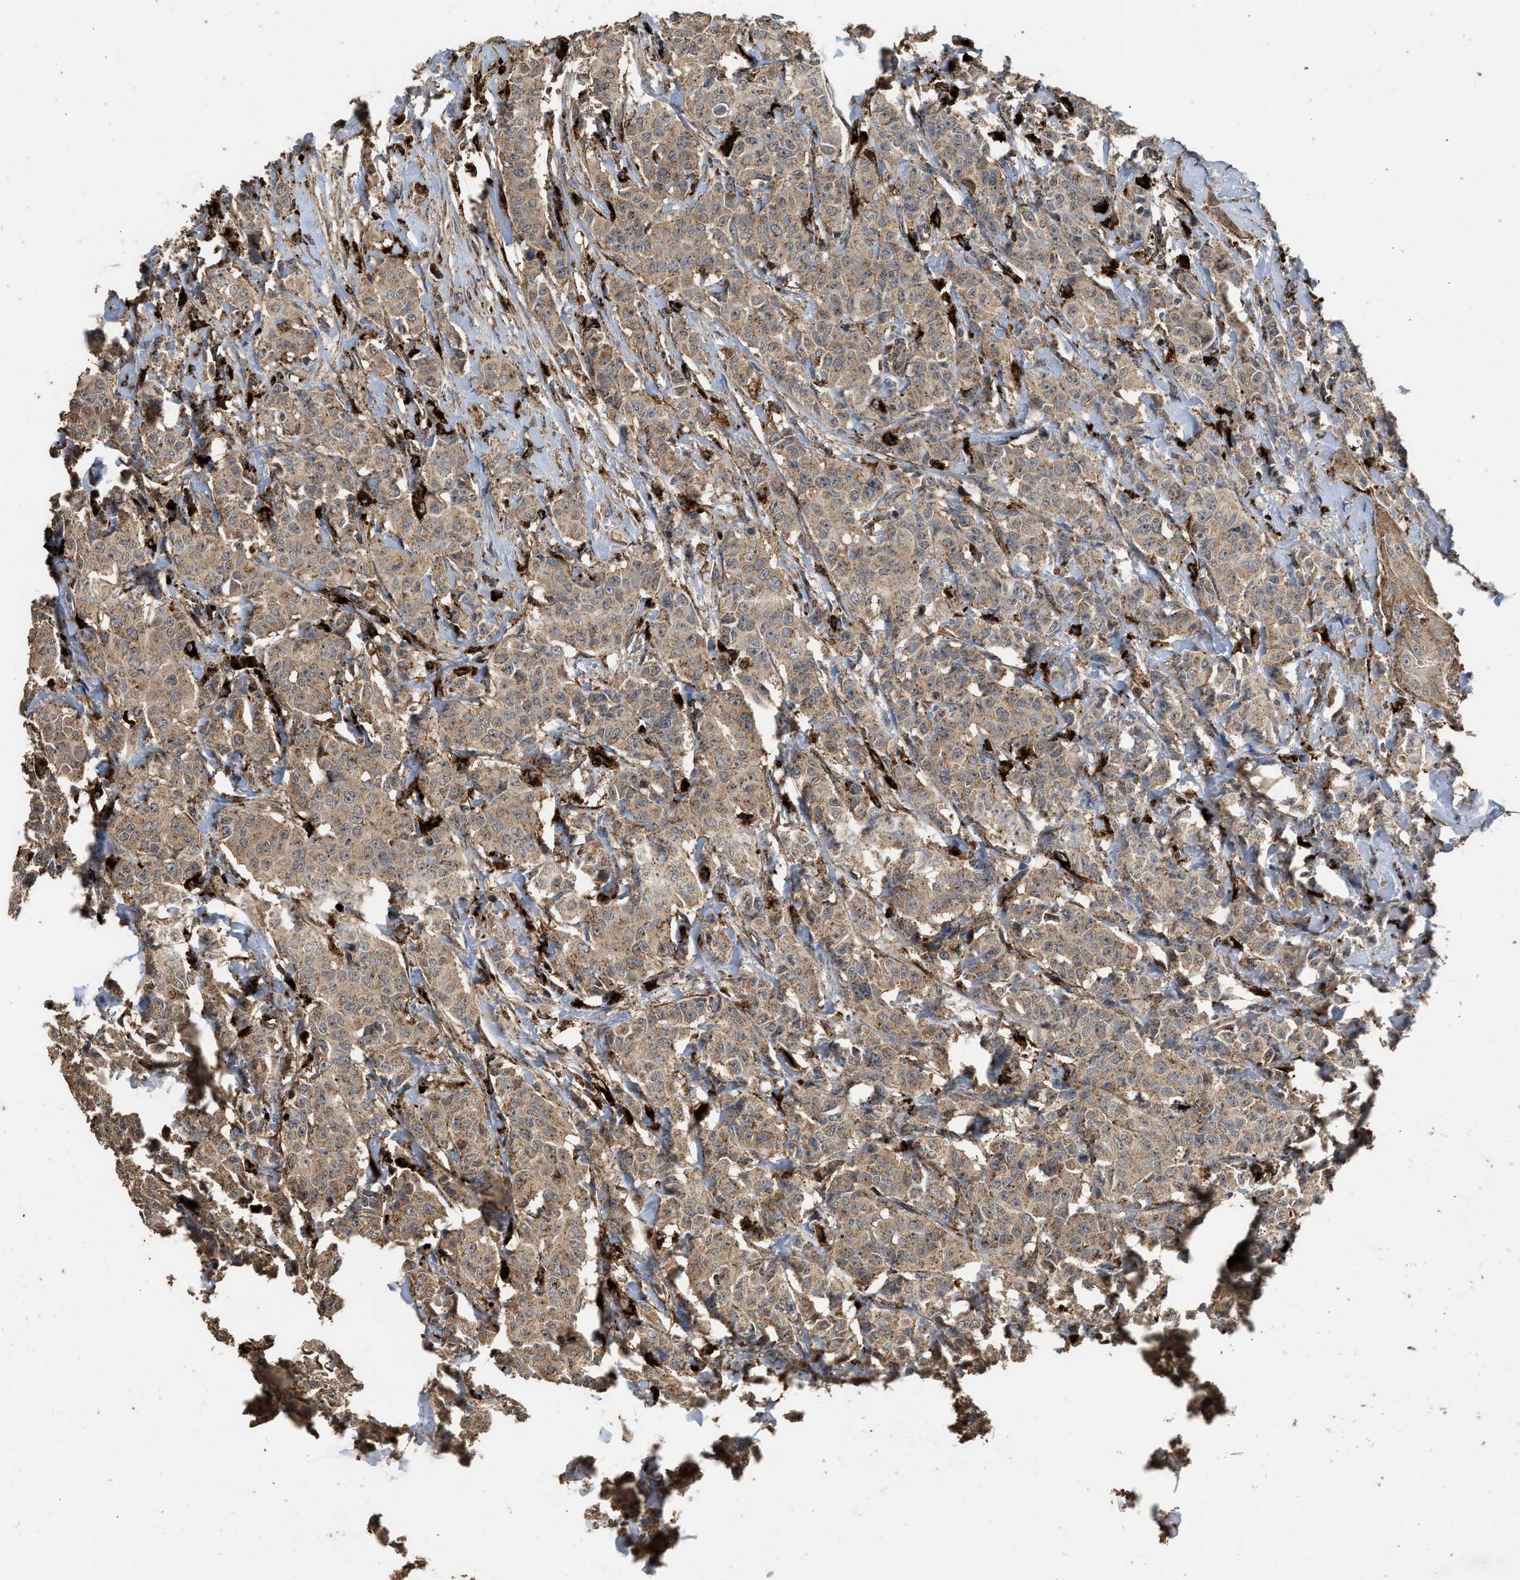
{"staining": {"intensity": "moderate", "quantity": ">75%", "location": "cytoplasmic/membranous"}, "tissue": "breast cancer", "cell_type": "Tumor cells", "image_type": "cancer", "snomed": [{"axis": "morphology", "description": "Normal tissue, NOS"}, {"axis": "morphology", "description": "Duct carcinoma"}, {"axis": "topography", "description": "Breast"}], "caption": "Moderate cytoplasmic/membranous expression for a protein is identified in about >75% of tumor cells of breast cancer using immunohistochemistry (IHC).", "gene": "CTSV", "patient": {"sex": "female", "age": 40}}